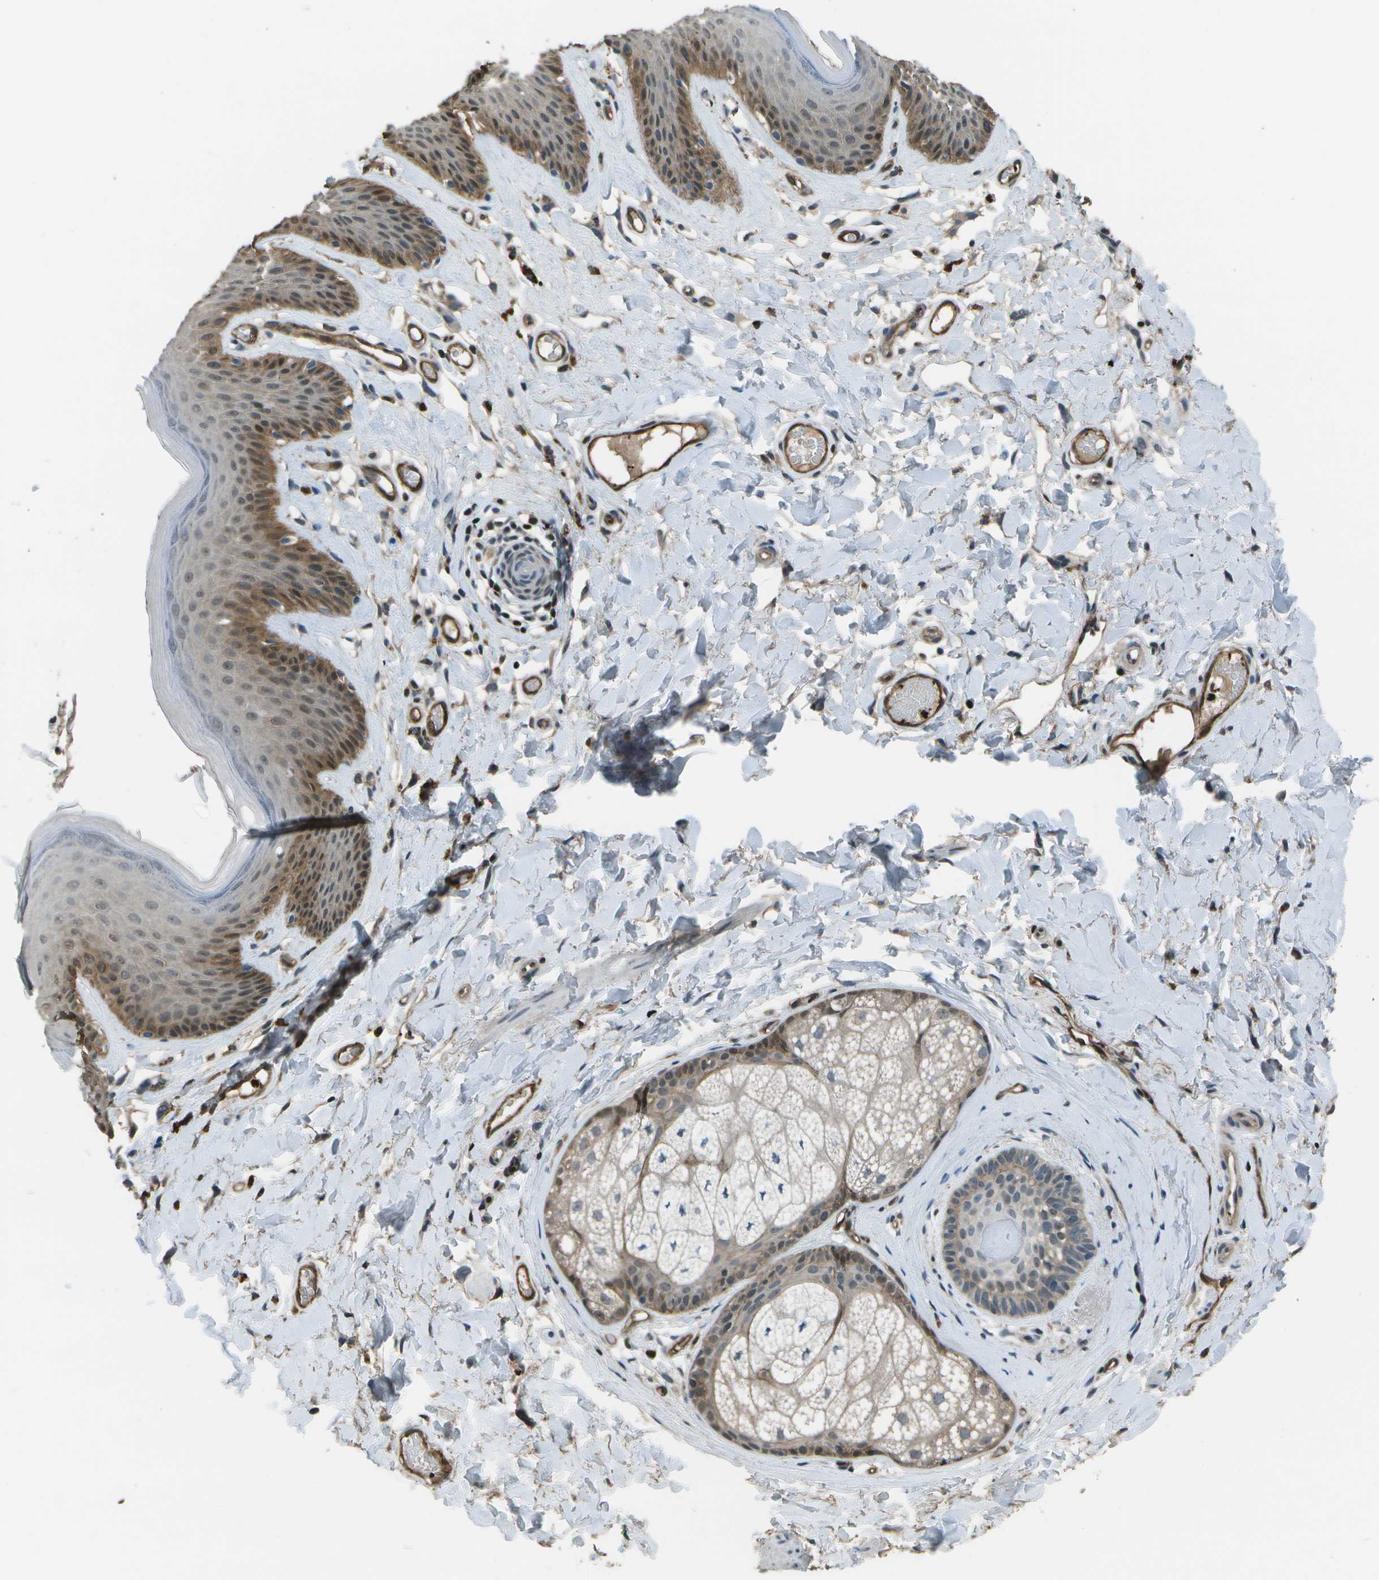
{"staining": {"intensity": "moderate", "quantity": "<25%", "location": "cytoplasmic/membranous"}, "tissue": "skin", "cell_type": "Epidermal cells", "image_type": "normal", "snomed": [{"axis": "morphology", "description": "Normal tissue, NOS"}, {"axis": "topography", "description": "Vulva"}], "caption": "A brown stain highlights moderate cytoplasmic/membranous expression of a protein in epidermal cells of benign skin. (Stains: DAB in brown, nuclei in blue, Microscopy: brightfield microscopy at high magnification).", "gene": "PDLIM1", "patient": {"sex": "female", "age": 73}}